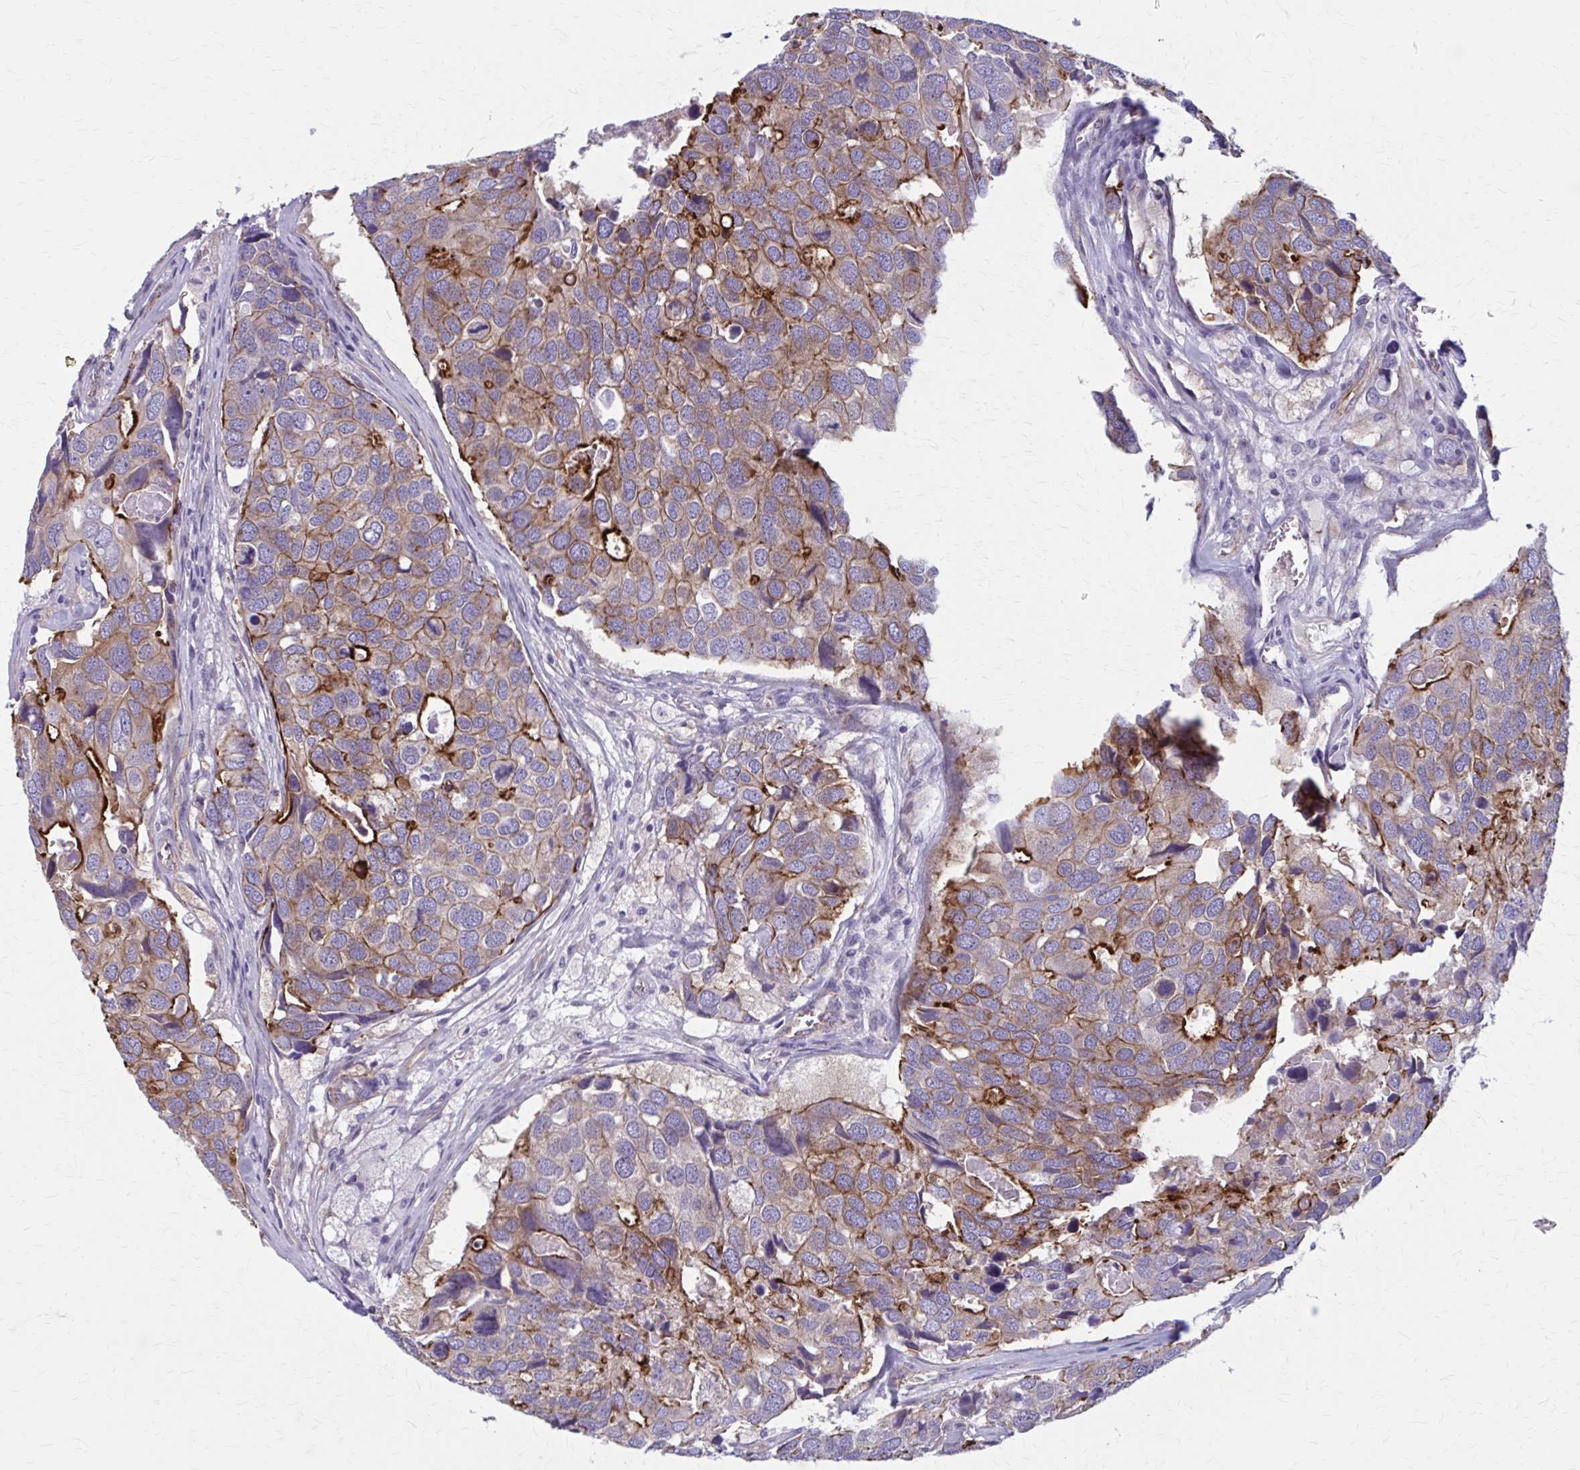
{"staining": {"intensity": "moderate", "quantity": ">75%", "location": "cytoplasmic/membranous"}, "tissue": "breast cancer", "cell_type": "Tumor cells", "image_type": "cancer", "snomed": [{"axis": "morphology", "description": "Duct carcinoma"}, {"axis": "topography", "description": "Breast"}], "caption": "Moderate cytoplasmic/membranous positivity is present in approximately >75% of tumor cells in breast cancer (intraductal carcinoma).", "gene": "ZDHHC7", "patient": {"sex": "female", "age": 83}}